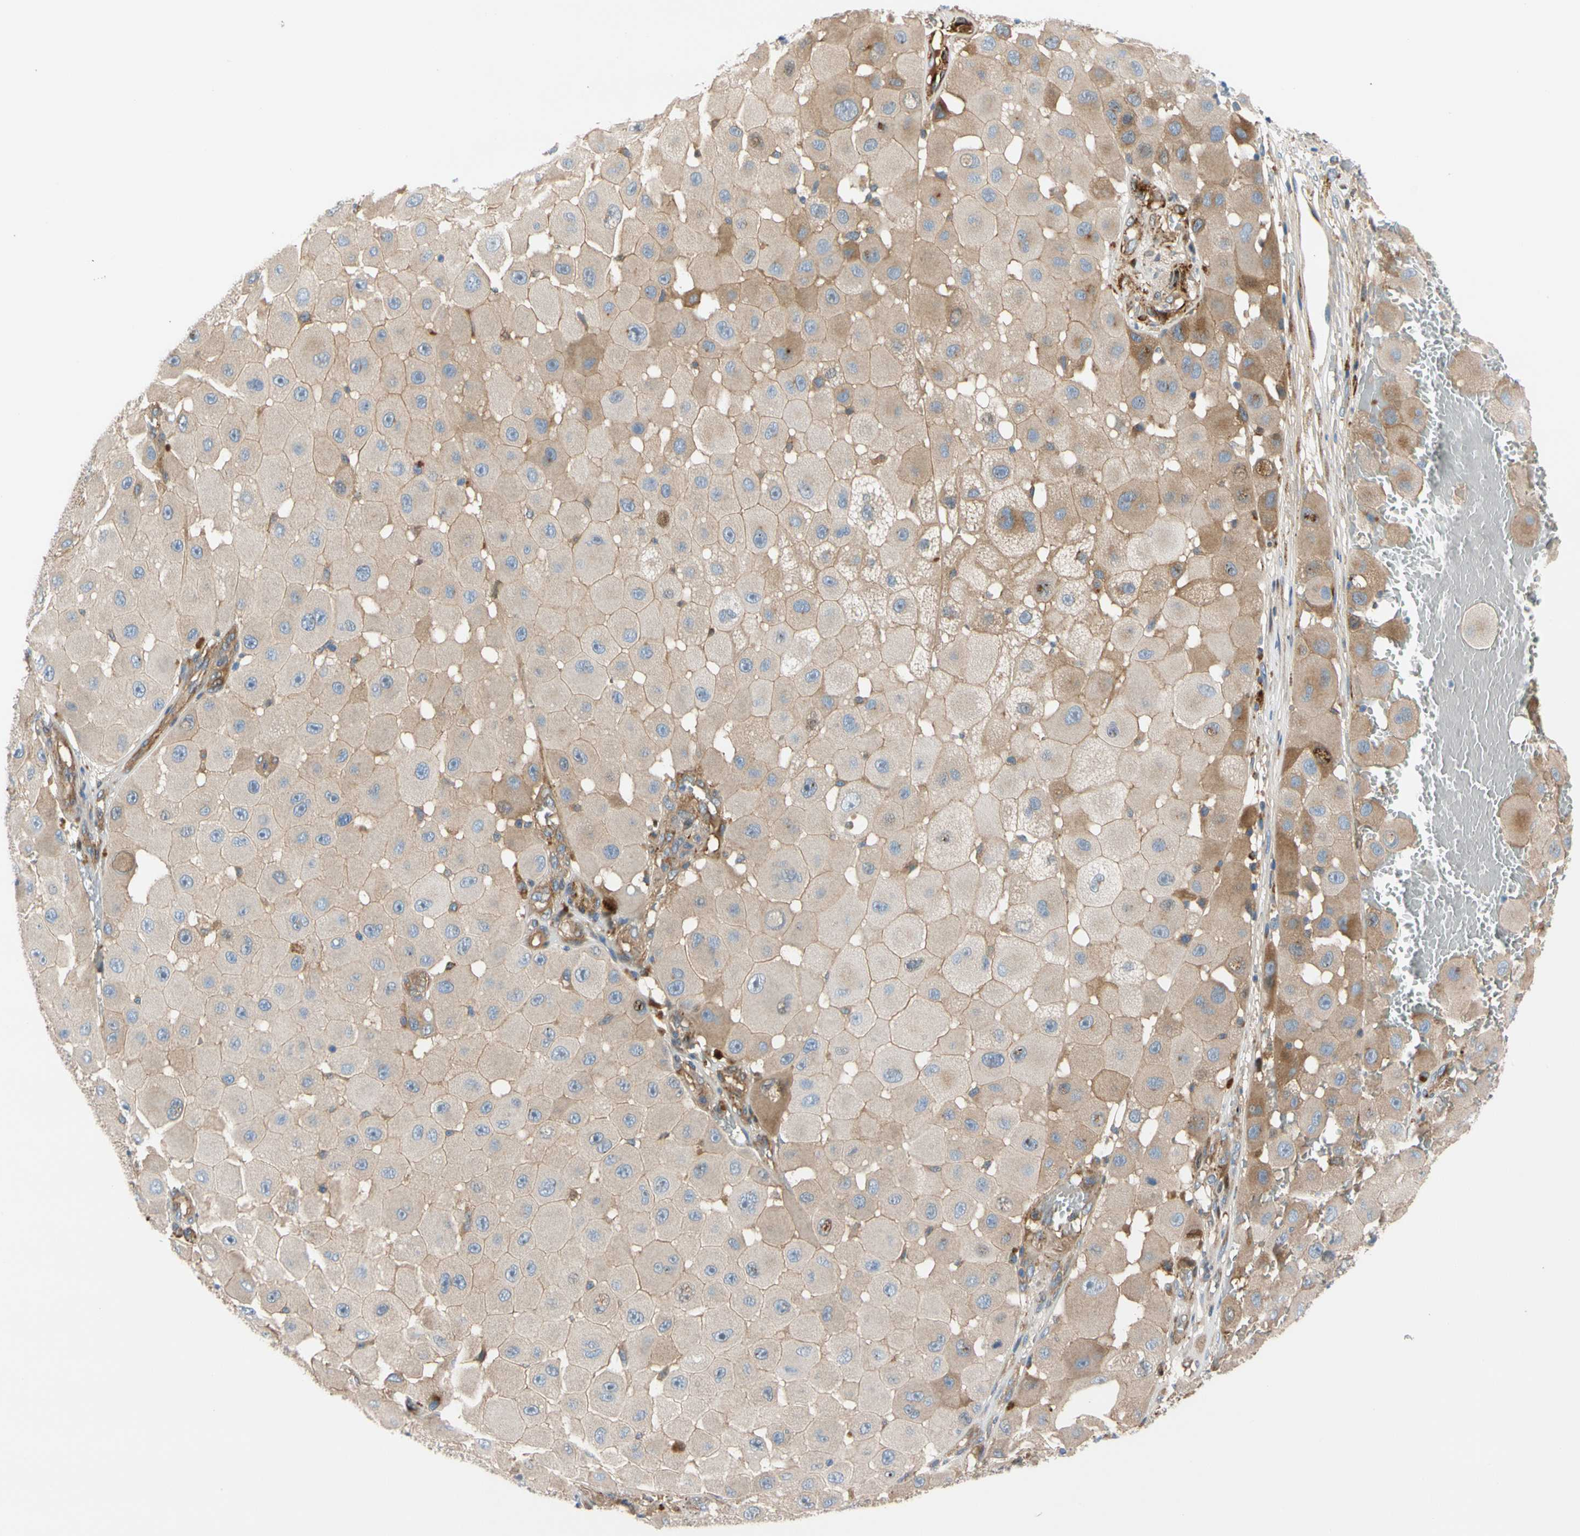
{"staining": {"intensity": "weak", "quantity": "<25%", "location": "cytoplasmic/membranous"}, "tissue": "melanoma", "cell_type": "Tumor cells", "image_type": "cancer", "snomed": [{"axis": "morphology", "description": "Malignant melanoma, NOS"}, {"axis": "topography", "description": "Skin"}], "caption": "Tumor cells show no significant staining in malignant melanoma.", "gene": "ENTREP3", "patient": {"sex": "female", "age": 81}}